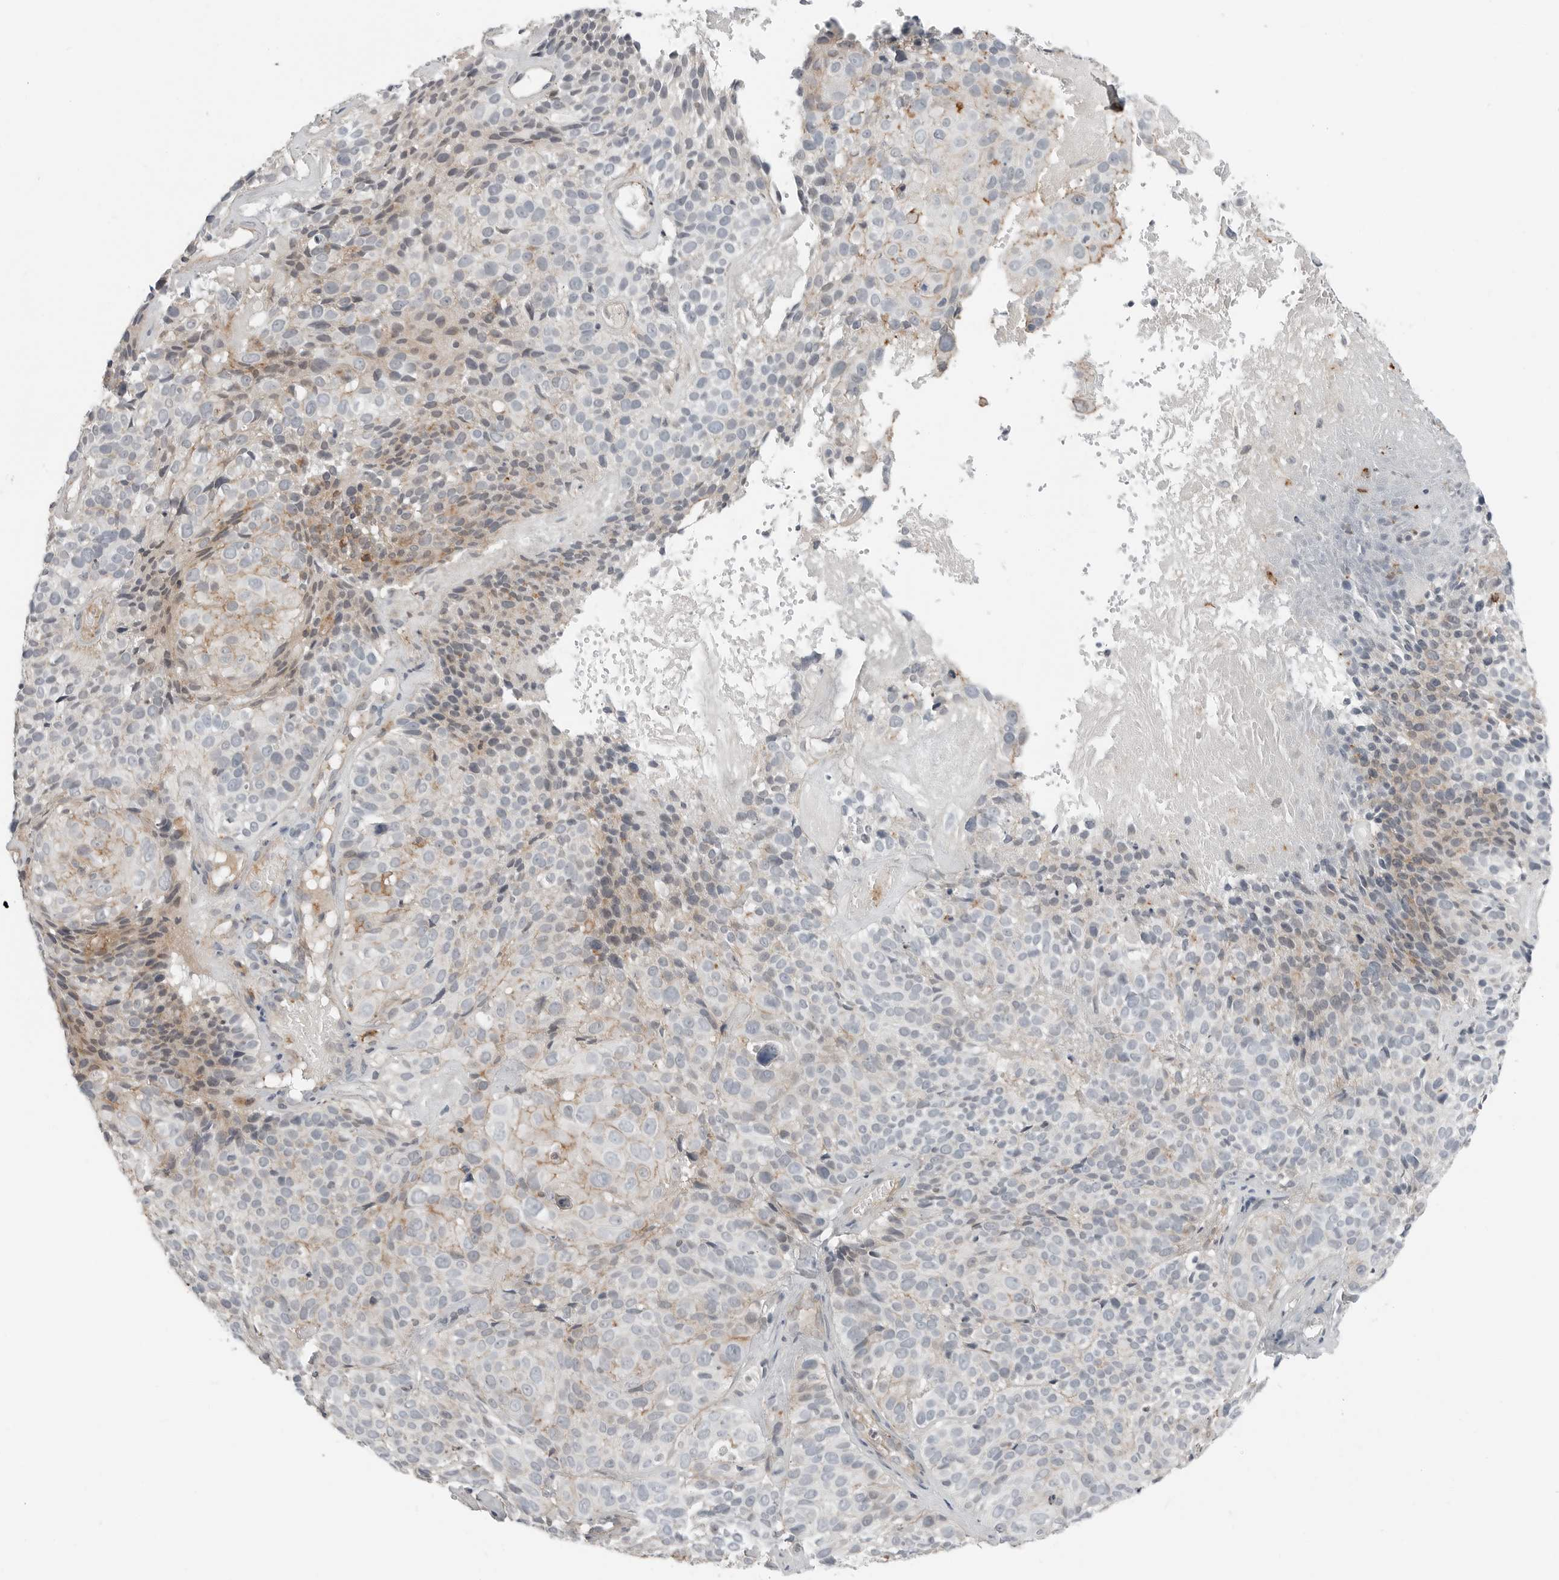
{"staining": {"intensity": "weak", "quantity": "<25%", "location": "cytoplasmic/membranous"}, "tissue": "cervical cancer", "cell_type": "Tumor cells", "image_type": "cancer", "snomed": [{"axis": "morphology", "description": "Squamous cell carcinoma, NOS"}, {"axis": "topography", "description": "Cervix"}], "caption": "Cervical squamous cell carcinoma stained for a protein using immunohistochemistry demonstrates no positivity tumor cells.", "gene": "LEFTY2", "patient": {"sex": "female", "age": 74}}